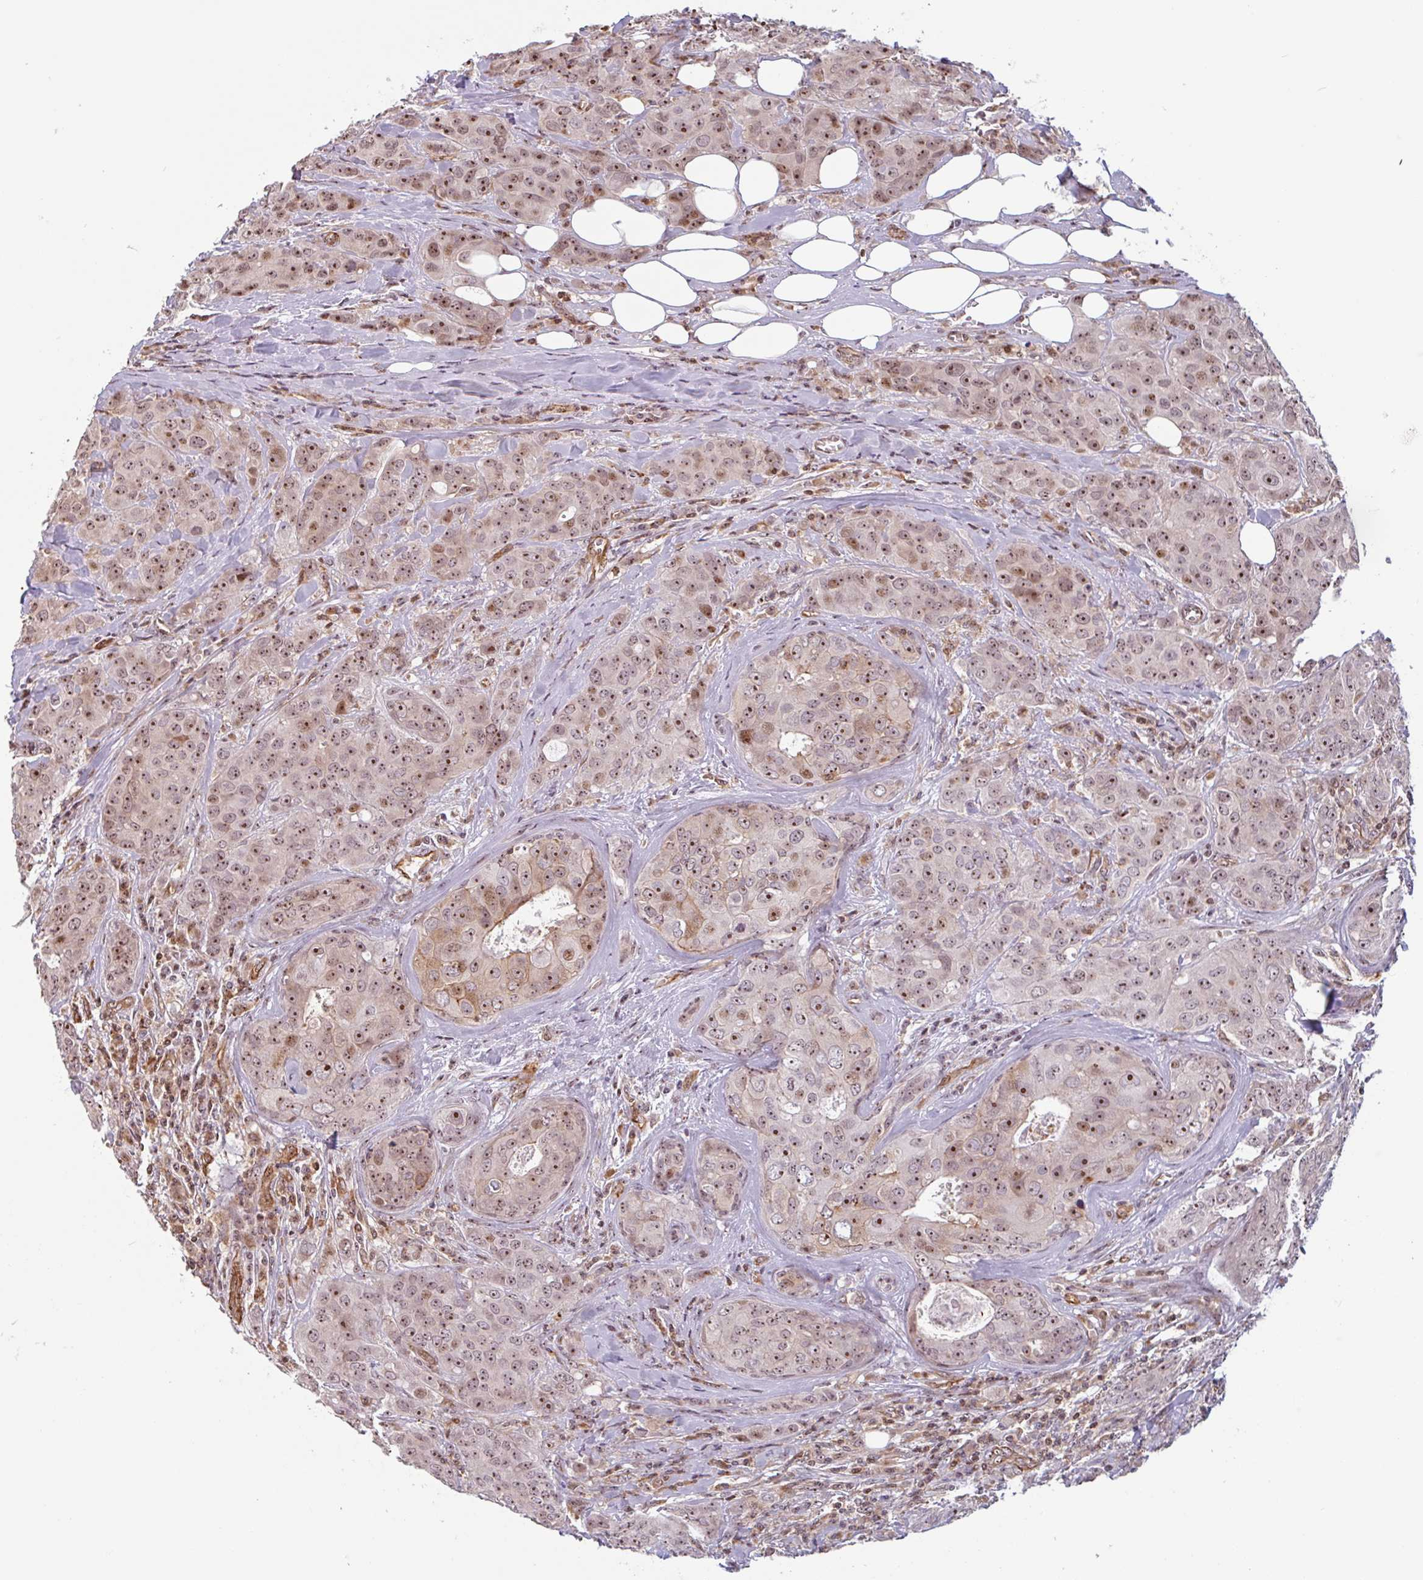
{"staining": {"intensity": "moderate", "quantity": ">75%", "location": "cytoplasmic/membranous,nuclear"}, "tissue": "breast cancer", "cell_type": "Tumor cells", "image_type": "cancer", "snomed": [{"axis": "morphology", "description": "Duct carcinoma"}, {"axis": "topography", "description": "Breast"}], "caption": "High-magnification brightfield microscopy of breast cancer (intraductal carcinoma) stained with DAB (brown) and counterstained with hematoxylin (blue). tumor cells exhibit moderate cytoplasmic/membranous and nuclear expression is identified in about>75% of cells. (DAB (3,3'-diaminobenzidine) IHC with brightfield microscopy, high magnification).", "gene": "ZNF689", "patient": {"sex": "female", "age": 43}}